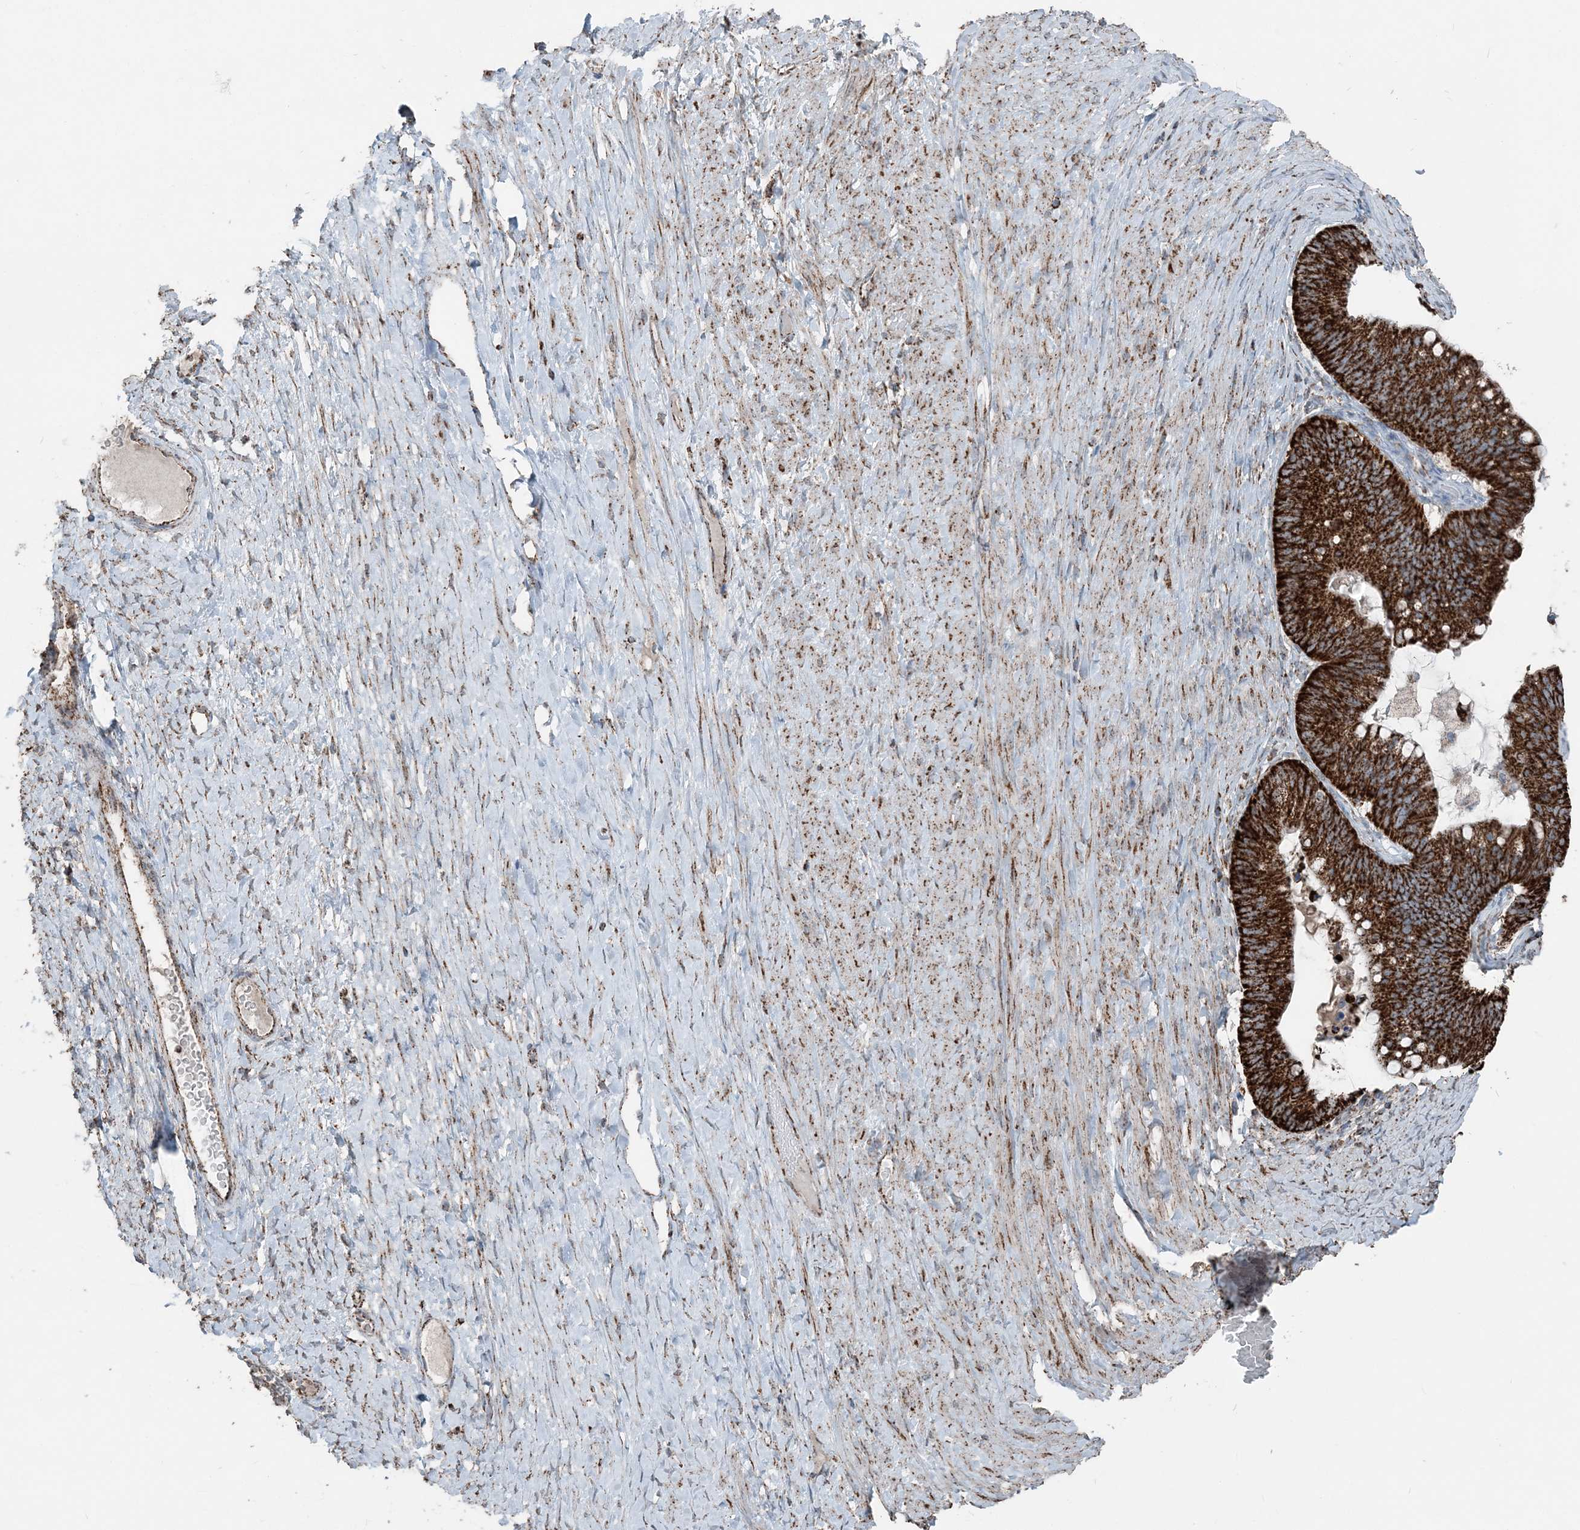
{"staining": {"intensity": "strong", "quantity": ">75%", "location": "cytoplasmic/membranous"}, "tissue": "ovarian cancer", "cell_type": "Tumor cells", "image_type": "cancer", "snomed": [{"axis": "morphology", "description": "Cystadenocarcinoma, mucinous, NOS"}, {"axis": "topography", "description": "Ovary"}], "caption": "A brown stain shows strong cytoplasmic/membranous staining of a protein in ovarian cancer tumor cells.", "gene": "SUCLG1", "patient": {"sex": "female", "age": 61}}